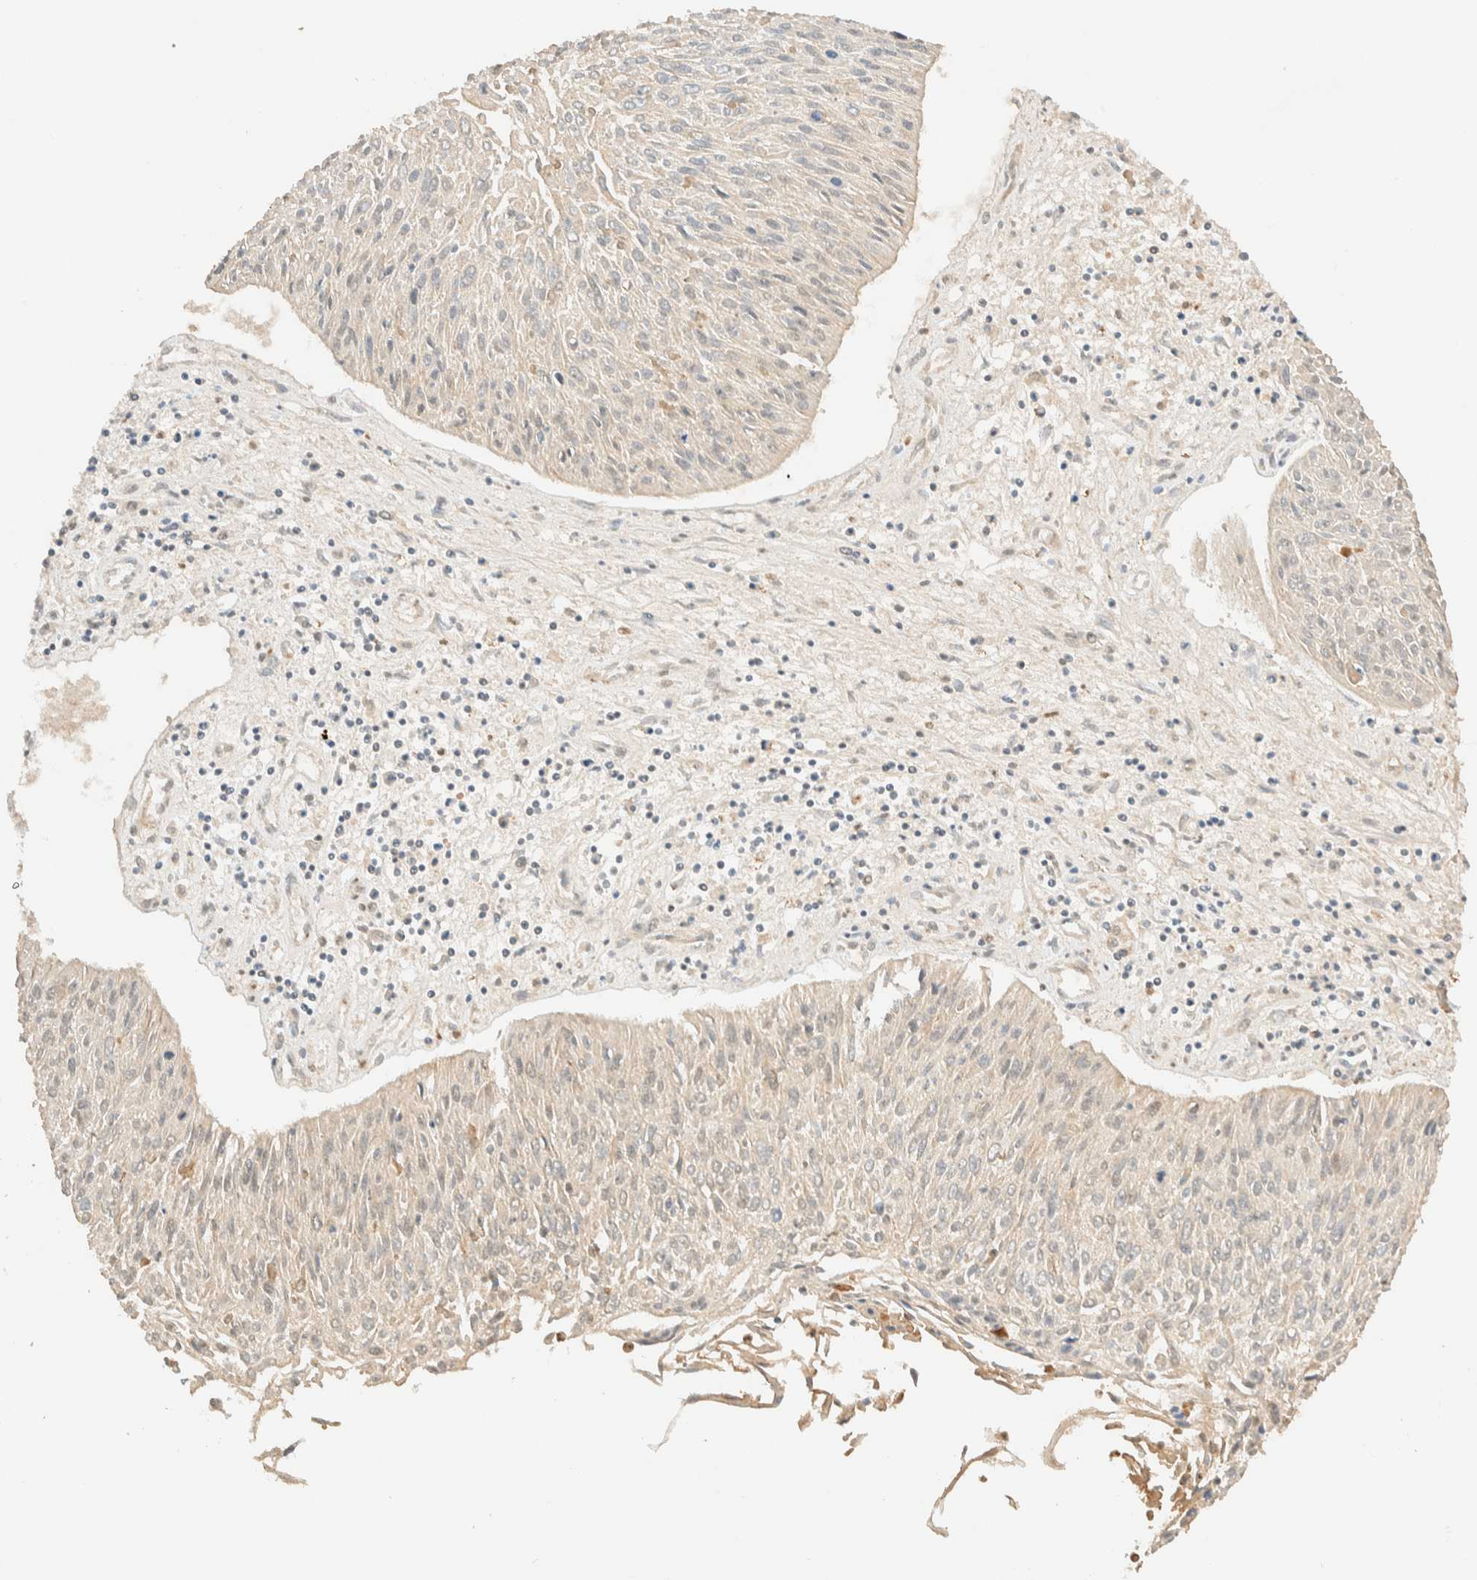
{"staining": {"intensity": "weak", "quantity": "<25%", "location": "cytoplasmic/membranous"}, "tissue": "cervical cancer", "cell_type": "Tumor cells", "image_type": "cancer", "snomed": [{"axis": "morphology", "description": "Squamous cell carcinoma, NOS"}, {"axis": "topography", "description": "Cervix"}], "caption": "IHC photomicrograph of human cervical cancer (squamous cell carcinoma) stained for a protein (brown), which reveals no expression in tumor cells.", "gene": "ZBTB34", "patient": {"sex": "female", "age": 51}}